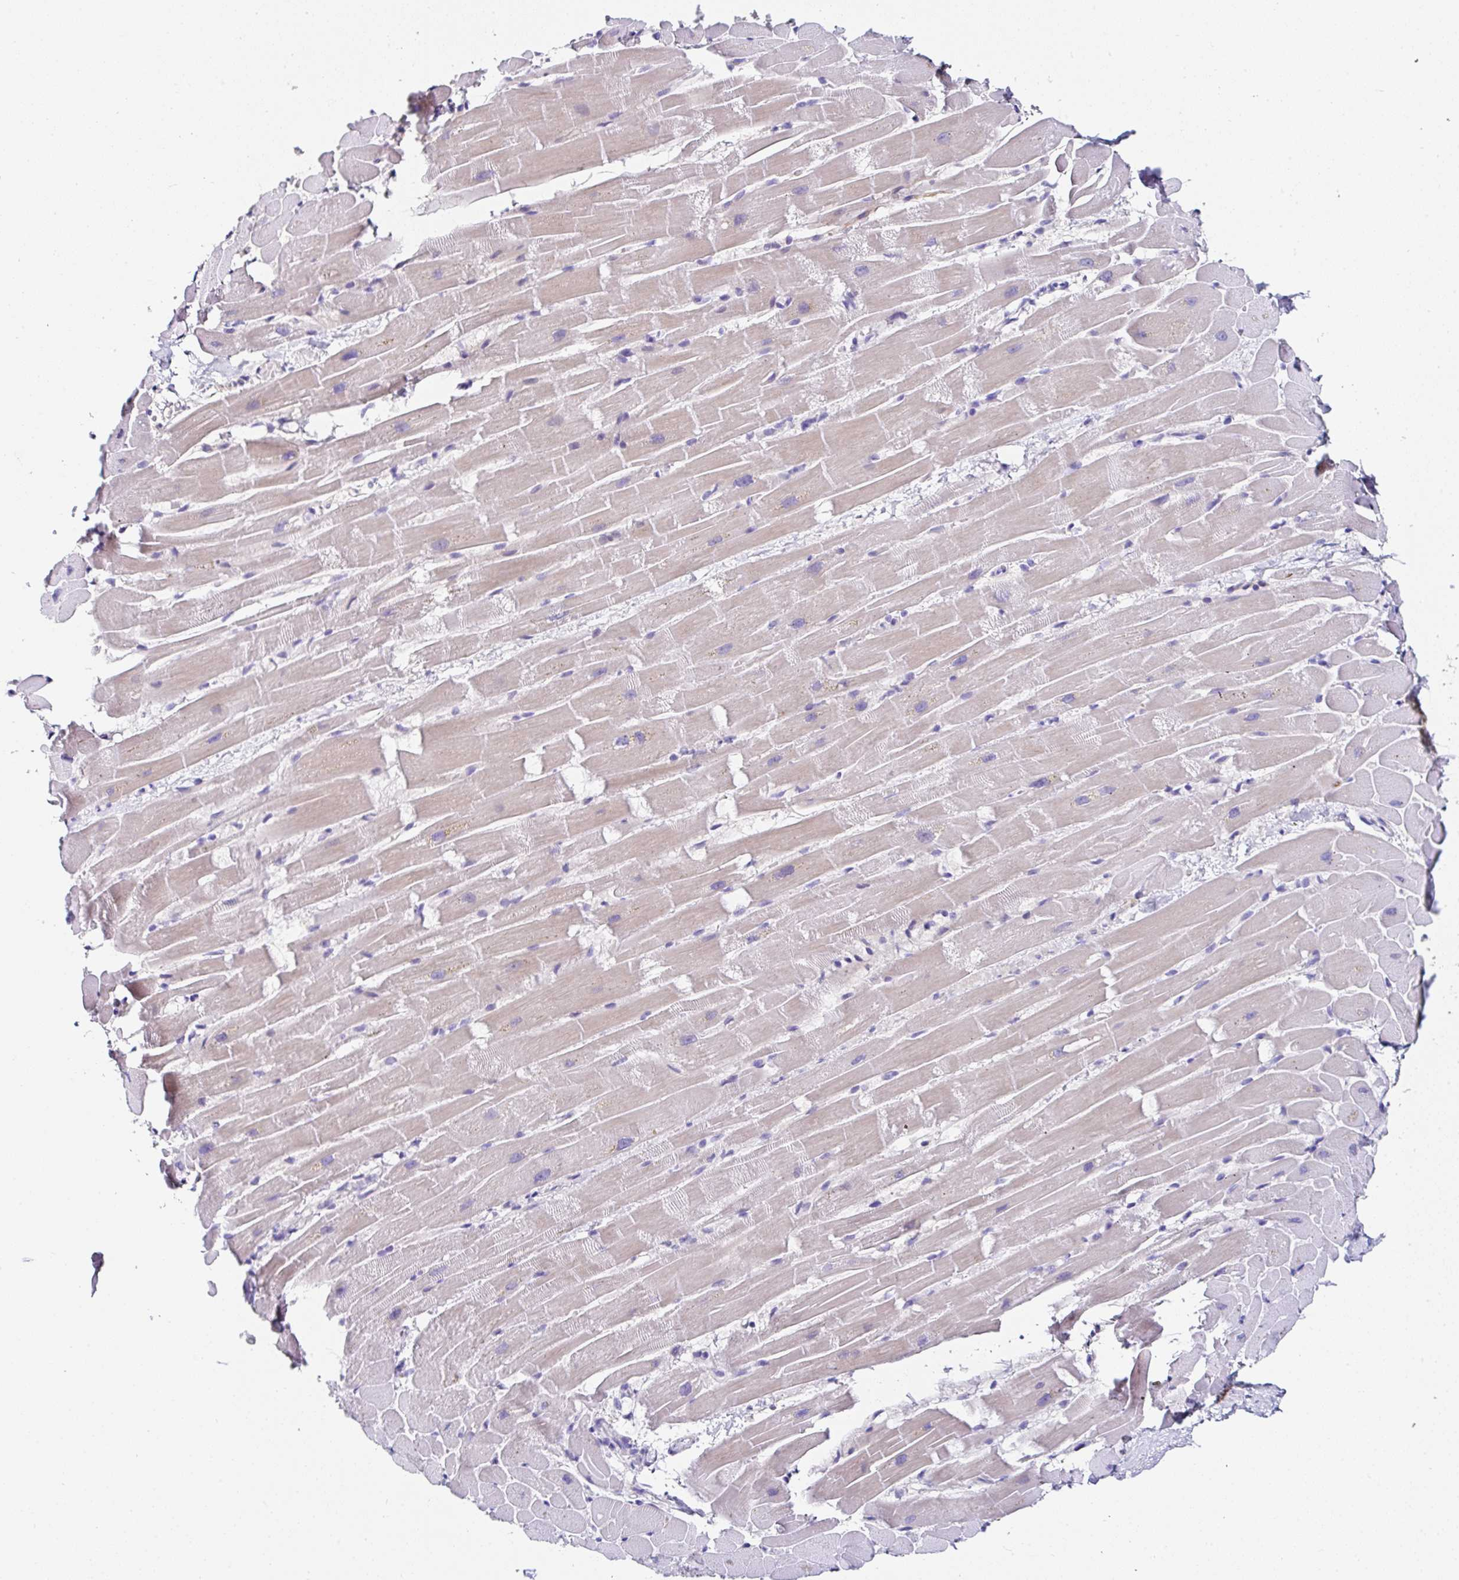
{"staining": {"intensity": "weak", "quantity": "25%-75%", "location": "cytoplasmic/membranous"}, "tissue": "heart muscle", "cell_type": "Cardiomyocytes", "image_type": "normal", "snomed": [{"axis": "morphology", "description": "Normal tissue, NOS"}, {"axis": "topography", "description": "Heart"}], "caption": "IHC photomicrograph of benign human heart muscle stained for a protein (brown), which demonstrates low levels of weak cytoplasmic/membranous positivity in about 25%-75% of cardiomyocytes.", "gene": "UGT3A1", "patient": {"sex": "male", "age": 37}}